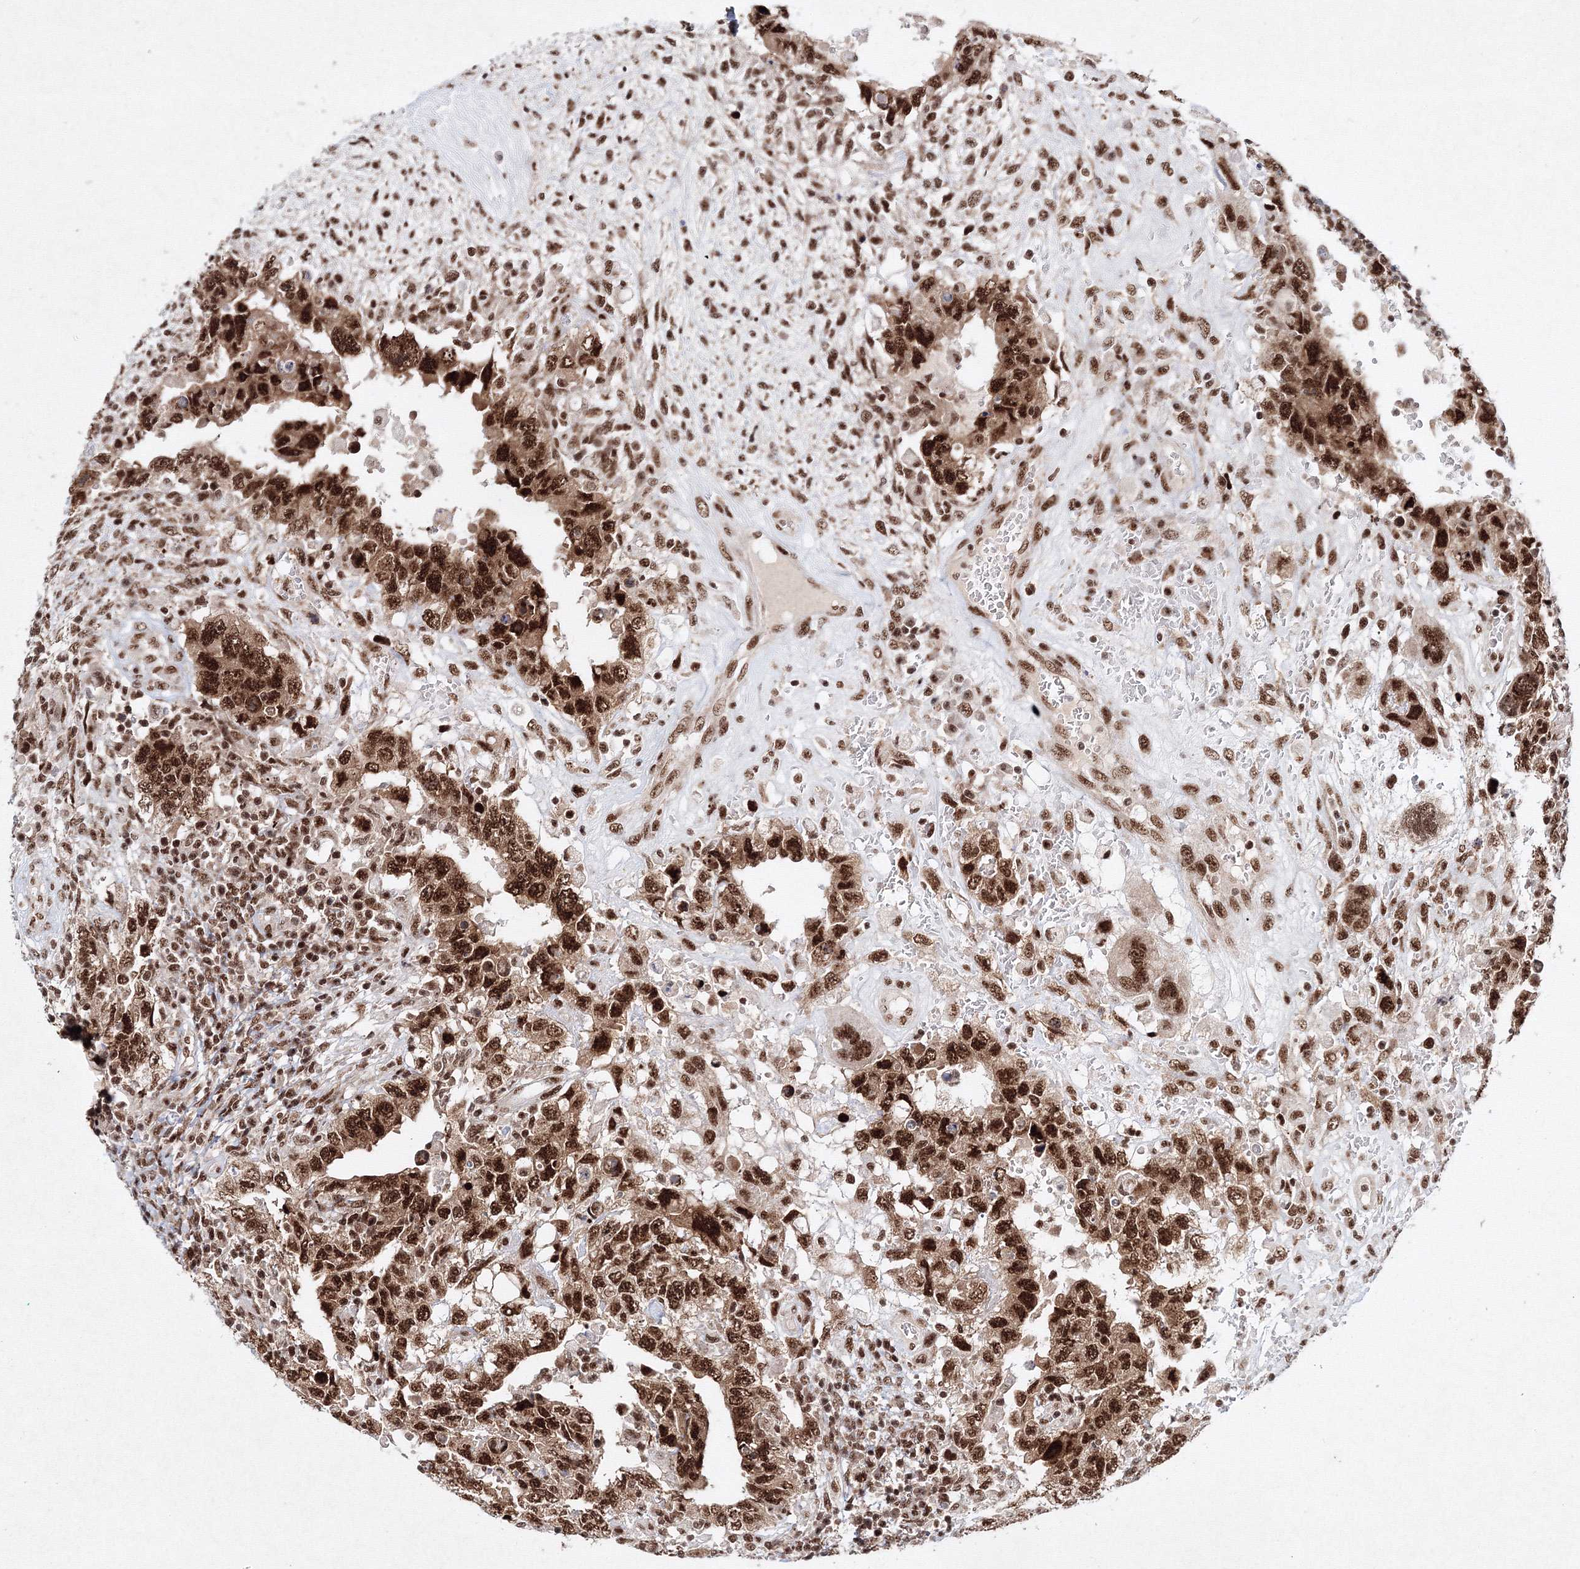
{"staining": {"intensity": "strong", "quantity": ">75%", "location": "nuclear"}, "tissue": "testis cancer", "cell_type": "Tumor cells", "image_type": "cancer", "snomed": [{"axis": "morphology", "description": "Carcinoma, Embryonal, NOS"}, {"axis": "topography", "description": "Testis"}], "caption": "This micrograph displays immunohistochemistry staining of embryonal carcinoma (testis), with high strong nuclear positivity in approximately >75% of tumor cells.", "gene": "SNRPC", "patient": {"sex": "male", "age": 26}}